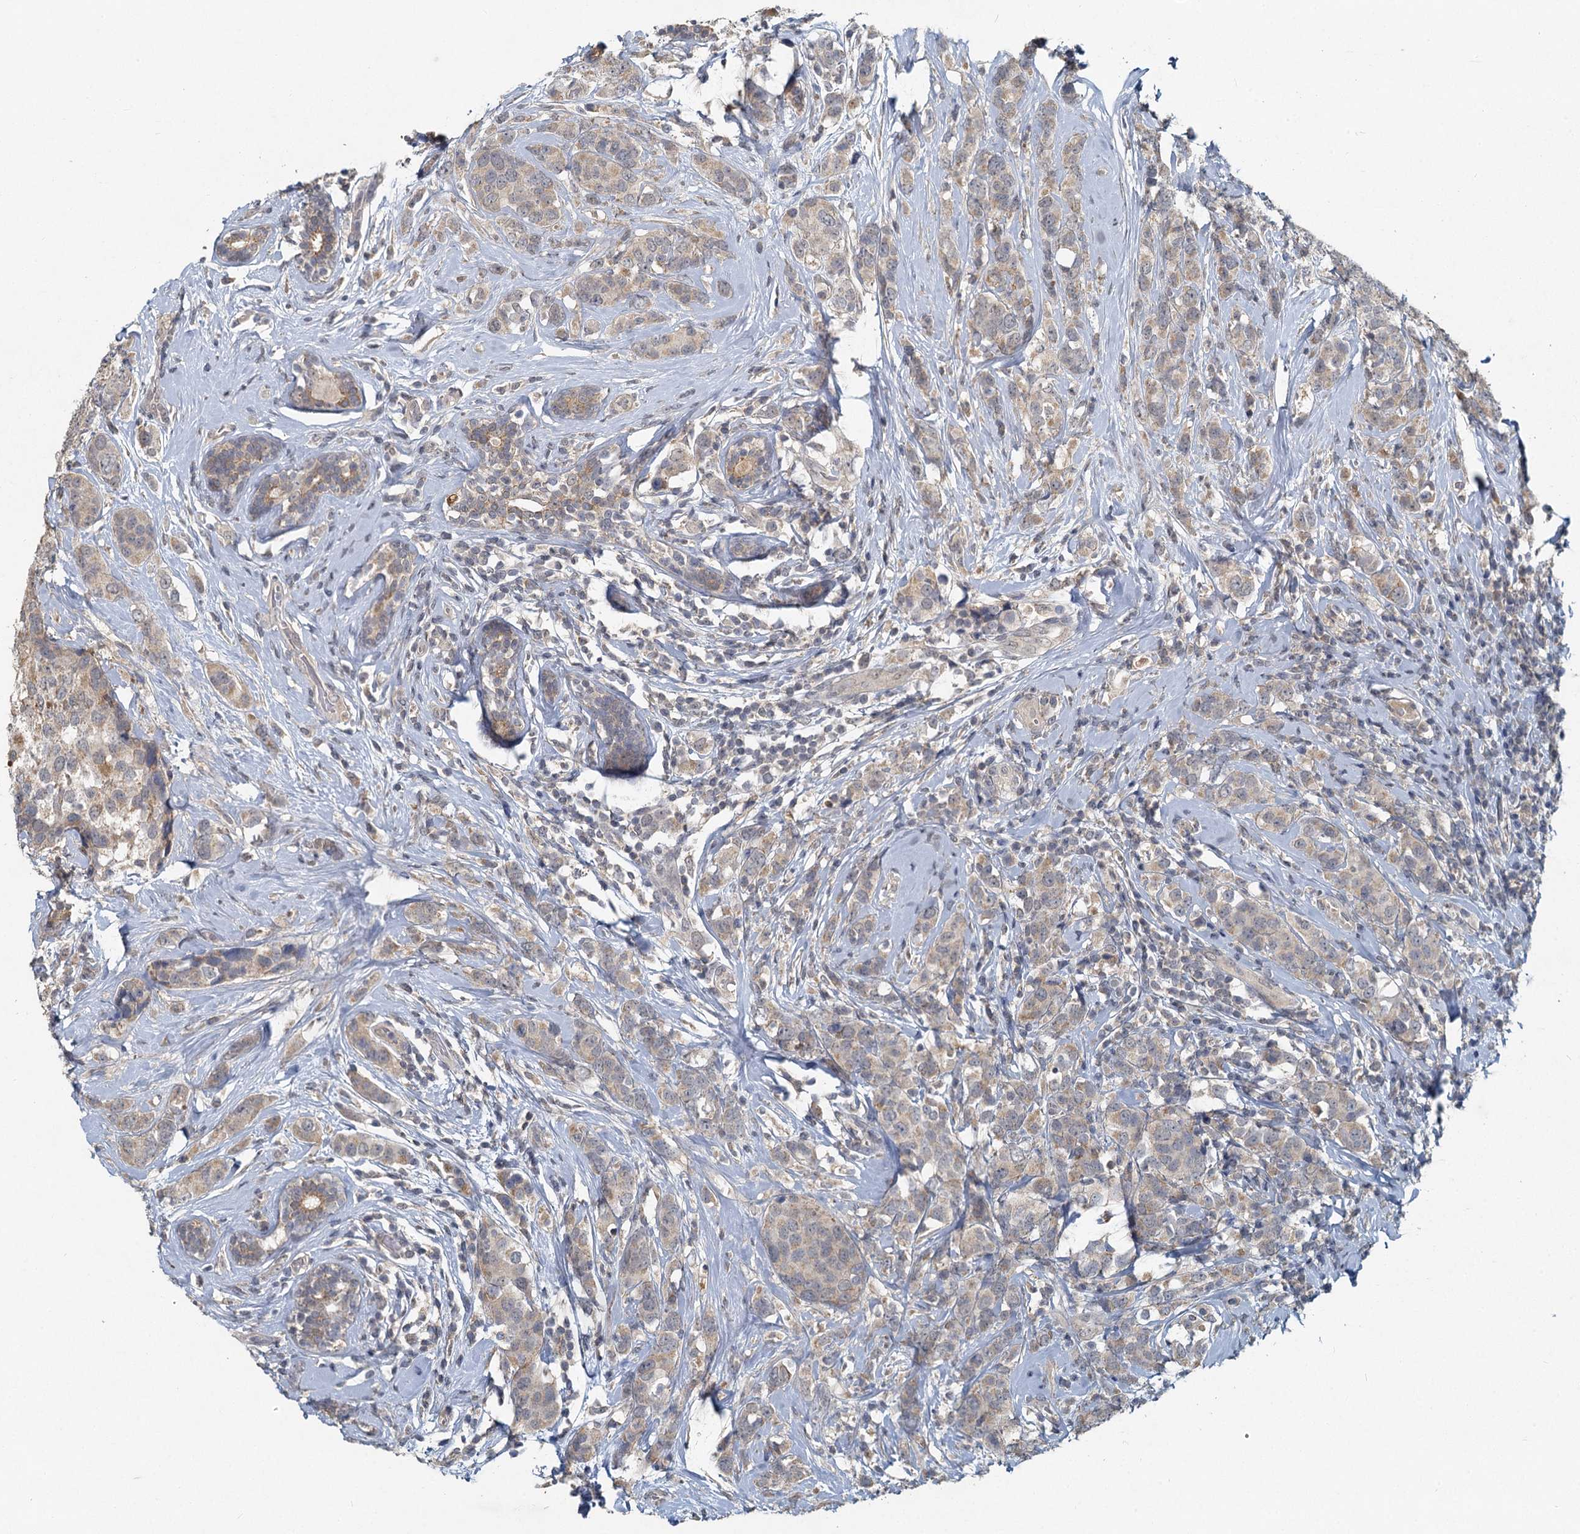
{"staining": {"intensity": "weak", "quantity": "25%-75%", "location": "cytoplasmic/membranous"}, "tissue": "breast cancer", "cell_type": "Tumor cells", "image_type": "cancer", "snomed": [{"axis": "morphology", "description": "Lobular carcinoma"}, {"axis": "topography", "description": "Breast"}], "caption": "Immunohistochemistry micrograph of neoplastic tissue: breast cancer stained using IHC reveals low levels of weak protein expression localized specifically in the cytoplasmic/membranous of tumor cells, appearing as a cytoplasmic/membranous brown color.", "gene": "HERC3", "patient": {"sex": "female", "age": 59}}